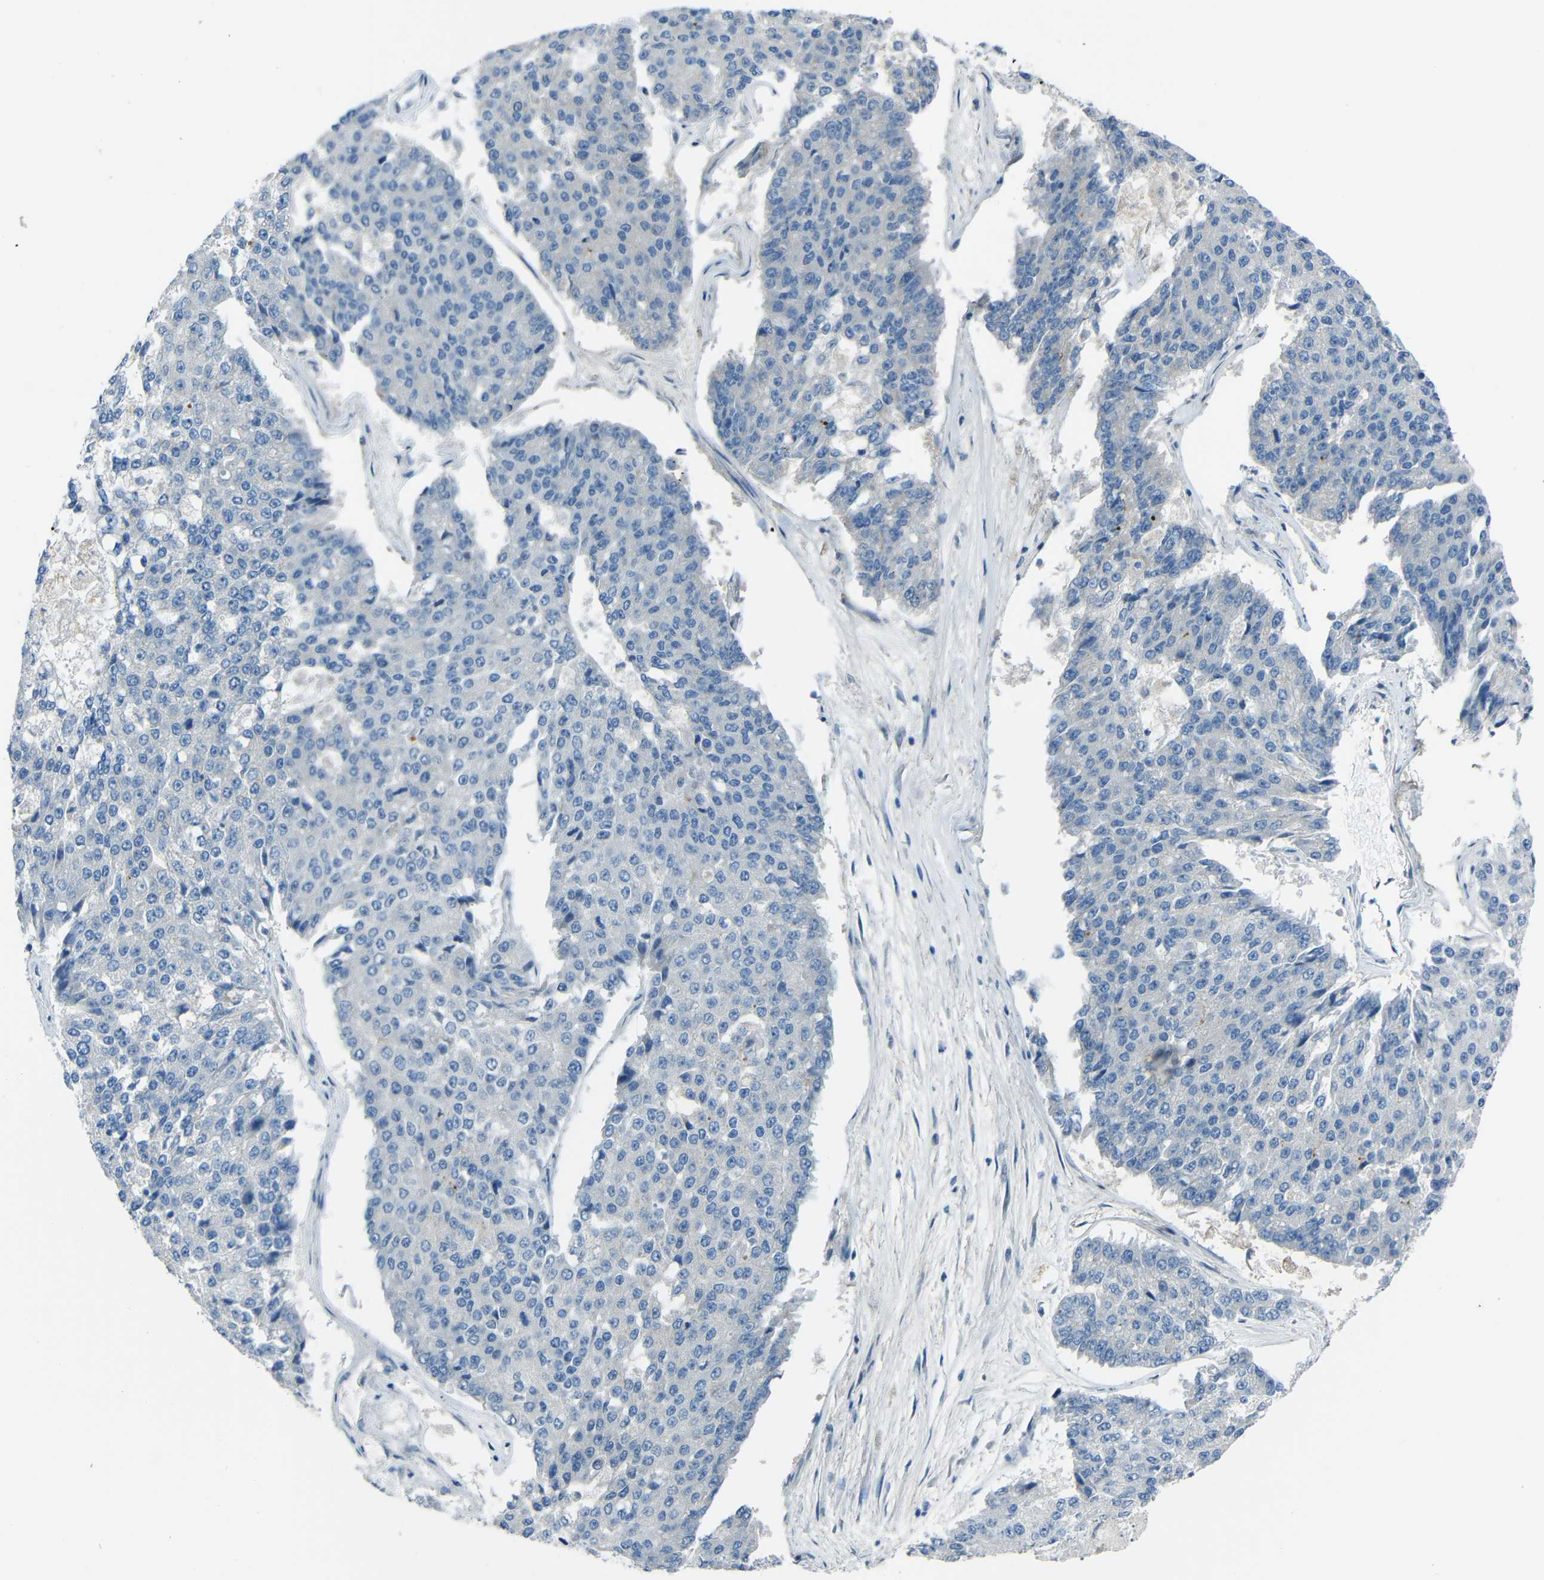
{"staining": {"intensity": "negative", "quantity": "none", "location": "none"}, "tissue": "pancreatic cancer", "cell_type": "Tumor cells", "image_type": "cancer", "snomed": [{"axis": "morphology", "description": "Adenocarcinoma, NOS"}, {"axis": "topography", "description": "Pancreas"}], "caption": "Immunohistochemistry (IHC) image of pancreatic cancer stained for a protein (brown), which shows no positivity in tumor cells.", "gene": "DCLK1", "patient": {"sex": "male", "age": 50}}